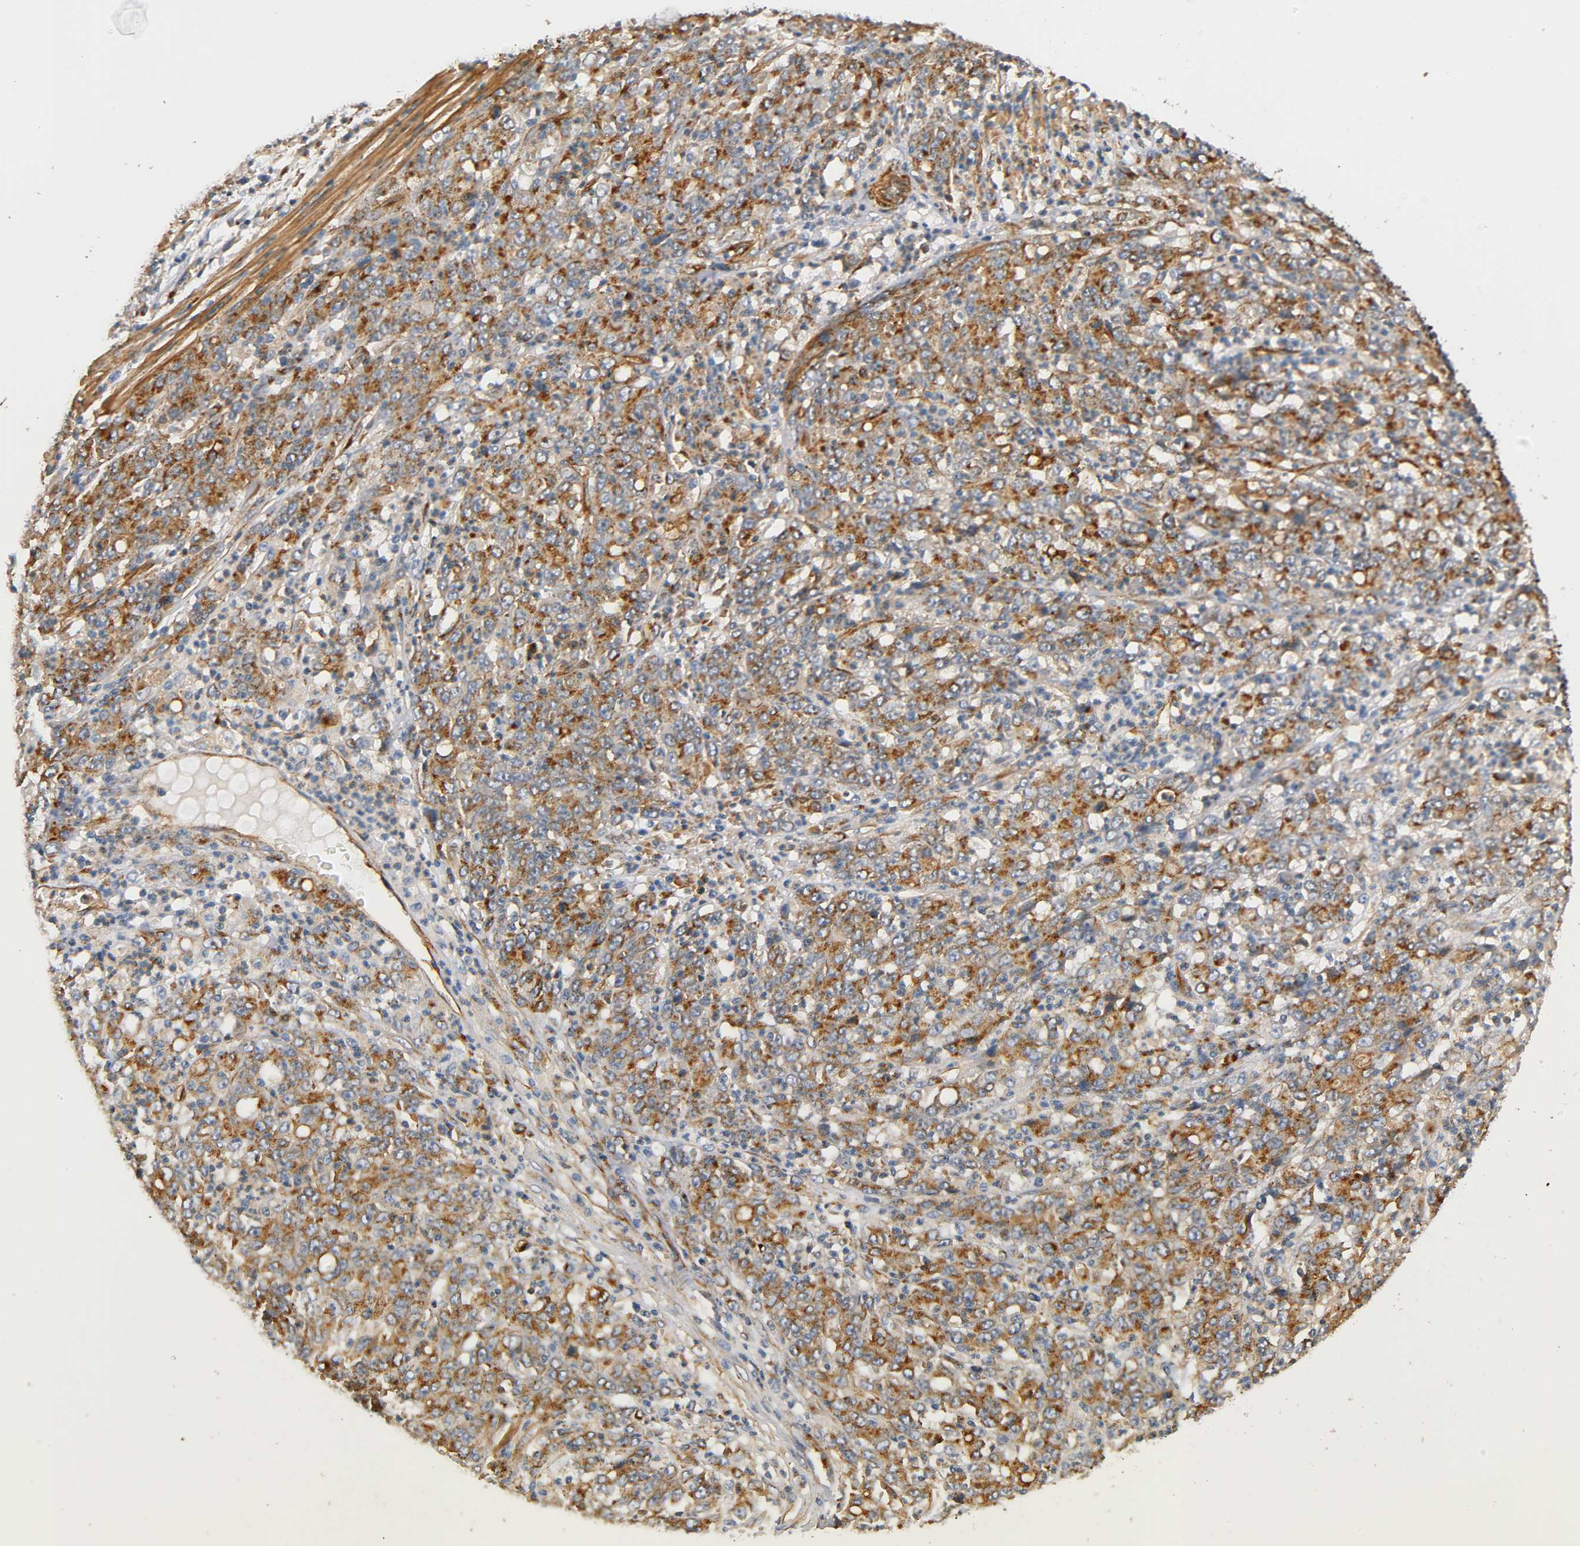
{"staining": {"intensity": "moderate", "quantity": ">75%", "location": "cytoplasmic/membranous"}, "tissue": "stomach cancer", "cell_type": "Tumor cells", "image_type": "cancer", "snomed": [{"axis": "morphology", "description": "Adenocarcinoma, NOS"}, {"axis": "topography", "description": "Stomach, lower"}], "caption": "A medium amount of moderate cytoplasmic/membranous staining is appreciated in about >75% of tumor cells in stomach cancer tissue.", "gene": "IFITM3", "patient": {"sex": "female", "age": 71}}